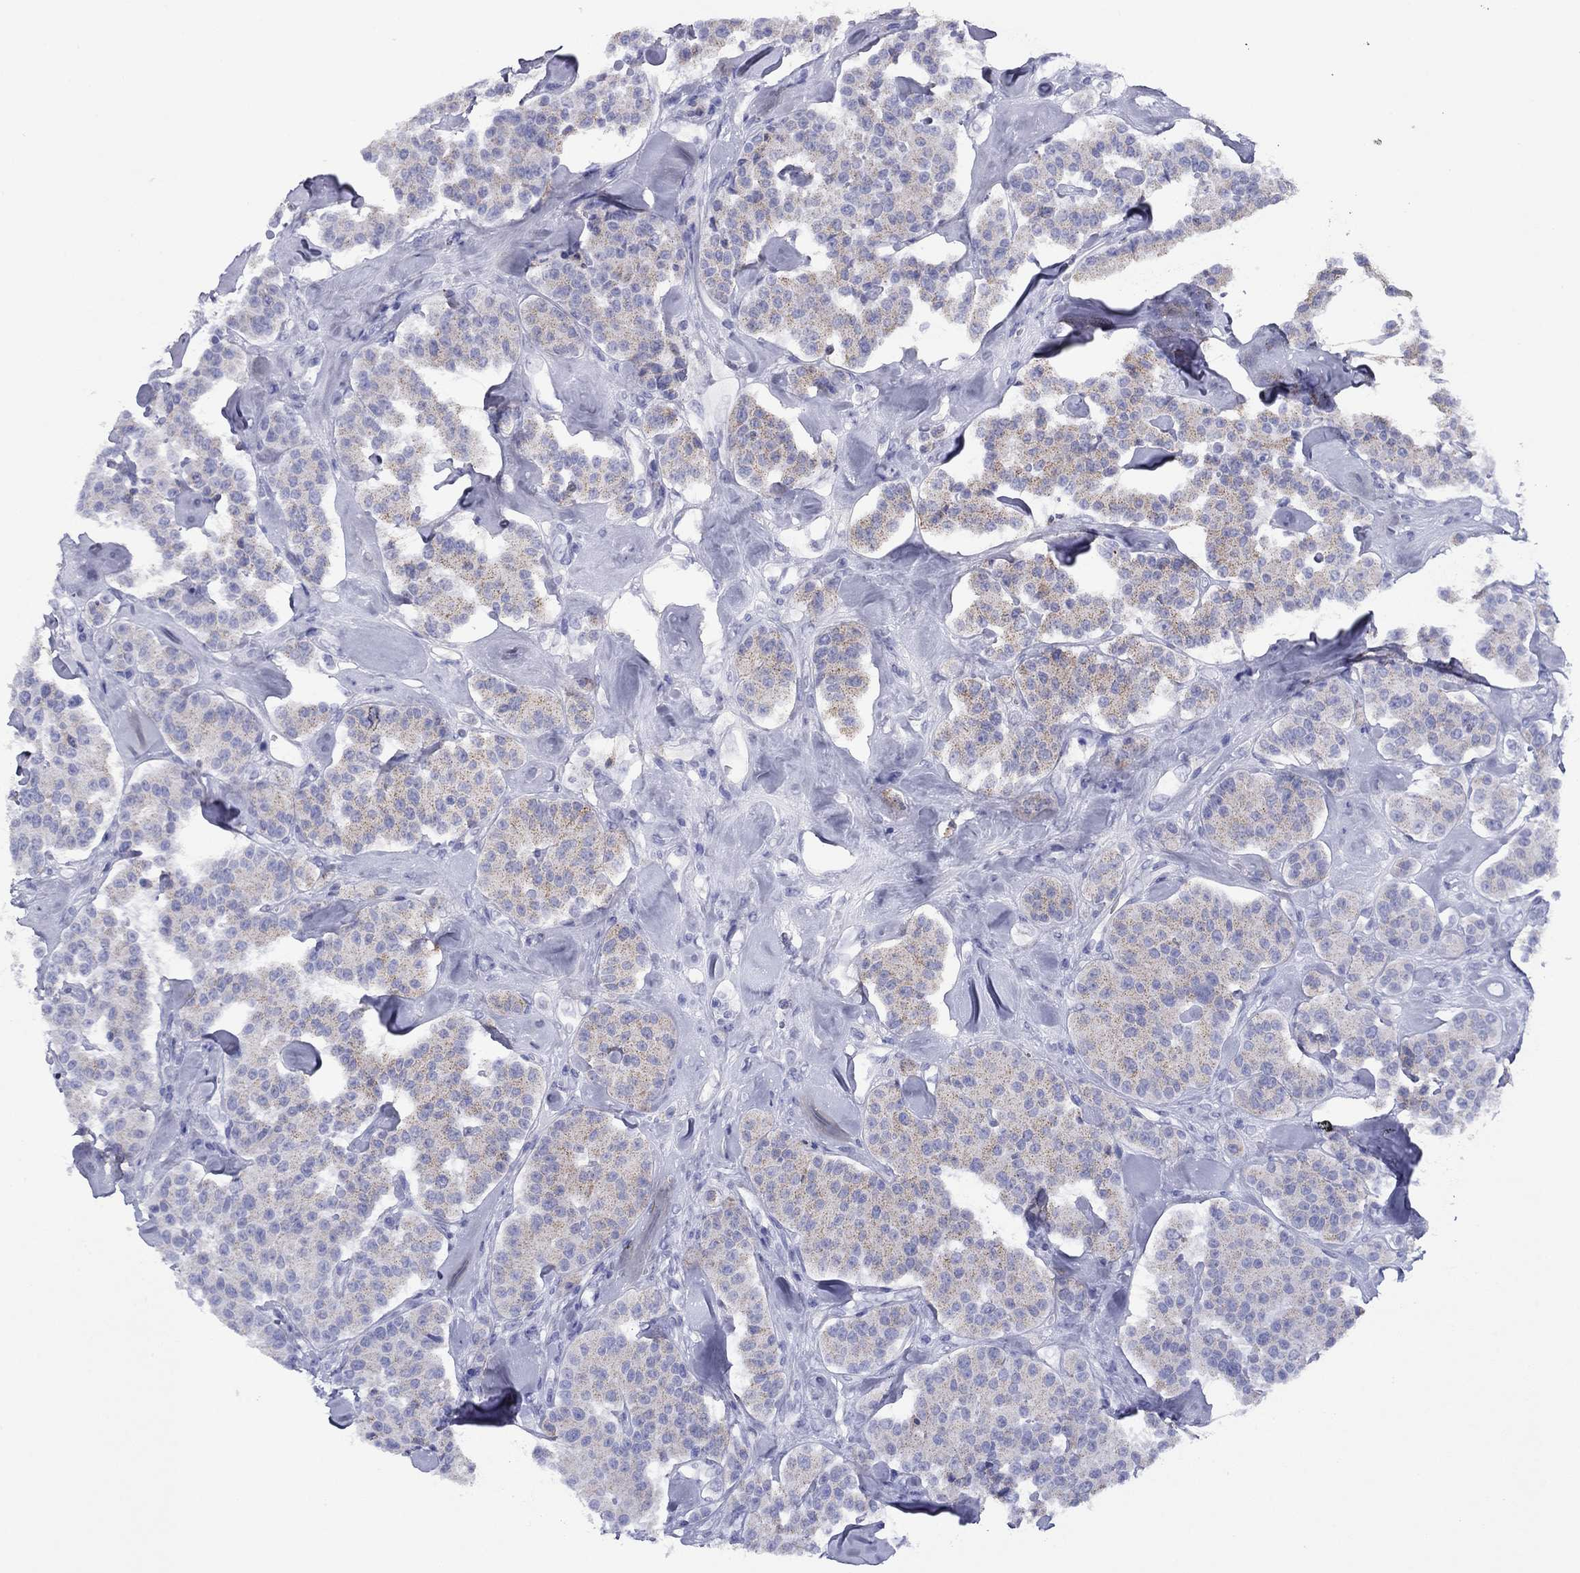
{"staining": {"intensity": "weak", "quantity": ">75%", "location": "cytoplasmic/membranous"}, "tissue": "carcinoid", "cell_type": "Tumor cells", "image_type": "cancer", "snomed": [{"axis": "morphology", "description": "Carcinoid, malignant, NOS"}, {"axis": "topography", "description": "Pancreas"}], "caption": "Weak cytoplasmic/membranous staining for a protein is identified in approximately >75% of tumor cells of carcinoid using immunohistochemistry.", "gene": "HAO1", "patient": {"sex": "male", "age": 41}}